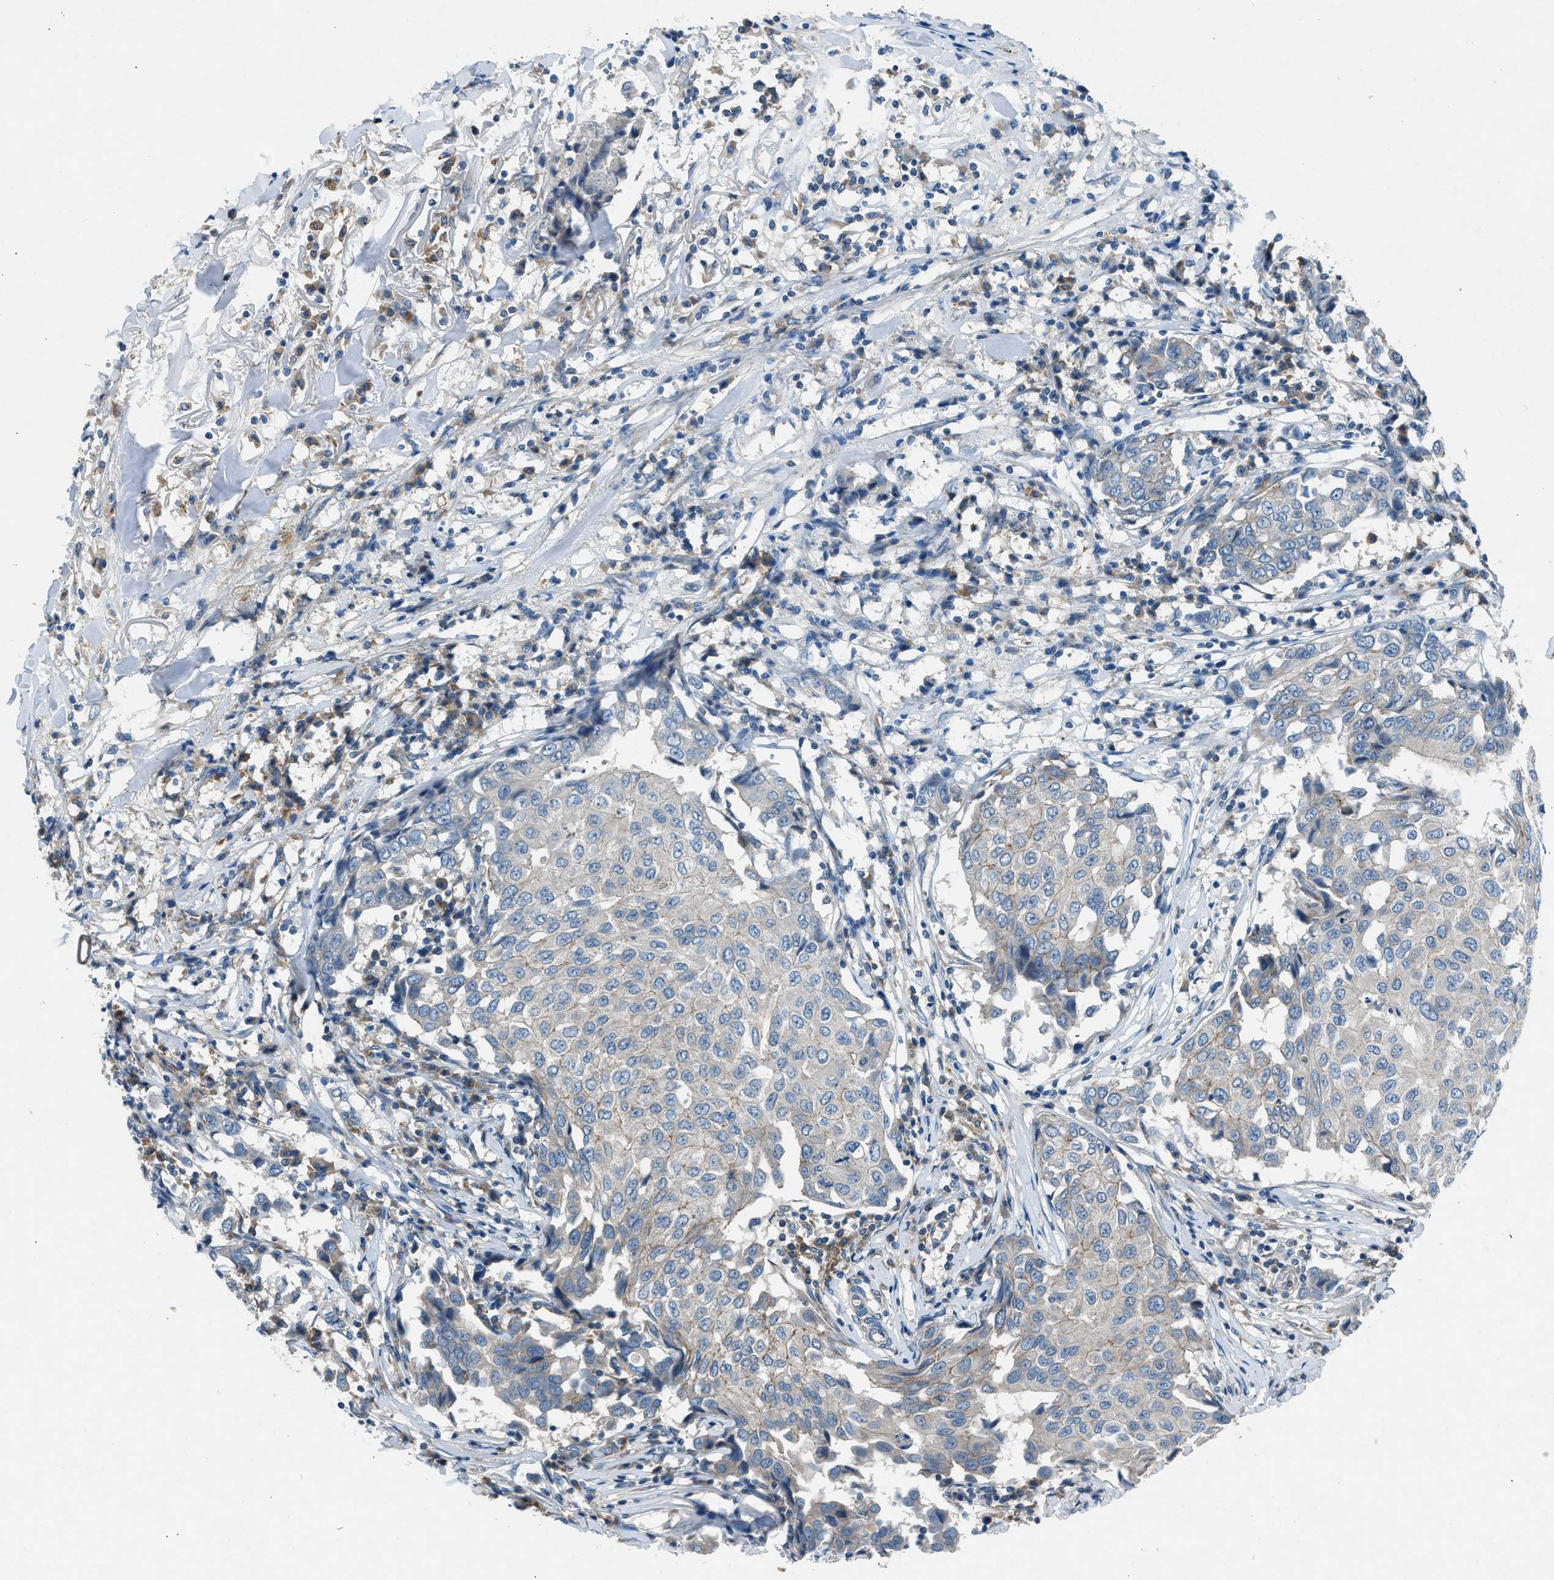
{"staining": {"intensity": "negative", "quantity": "none", "location": "none"}, "tissue": "breast cancer", "cell_type": "Tumor cells", "image_type": "cancer", "snomed": [{"axis": "morphology", "description": "Duct carcinoma"}, {"axis": "topography", "description": "Breast"}], "caption": "DAB immunohistochemical staining of human breast cancer displays no significant positivity in tumor cells.", "gene": "BMP1", "patient": {"sex": "female", "age": 80}}